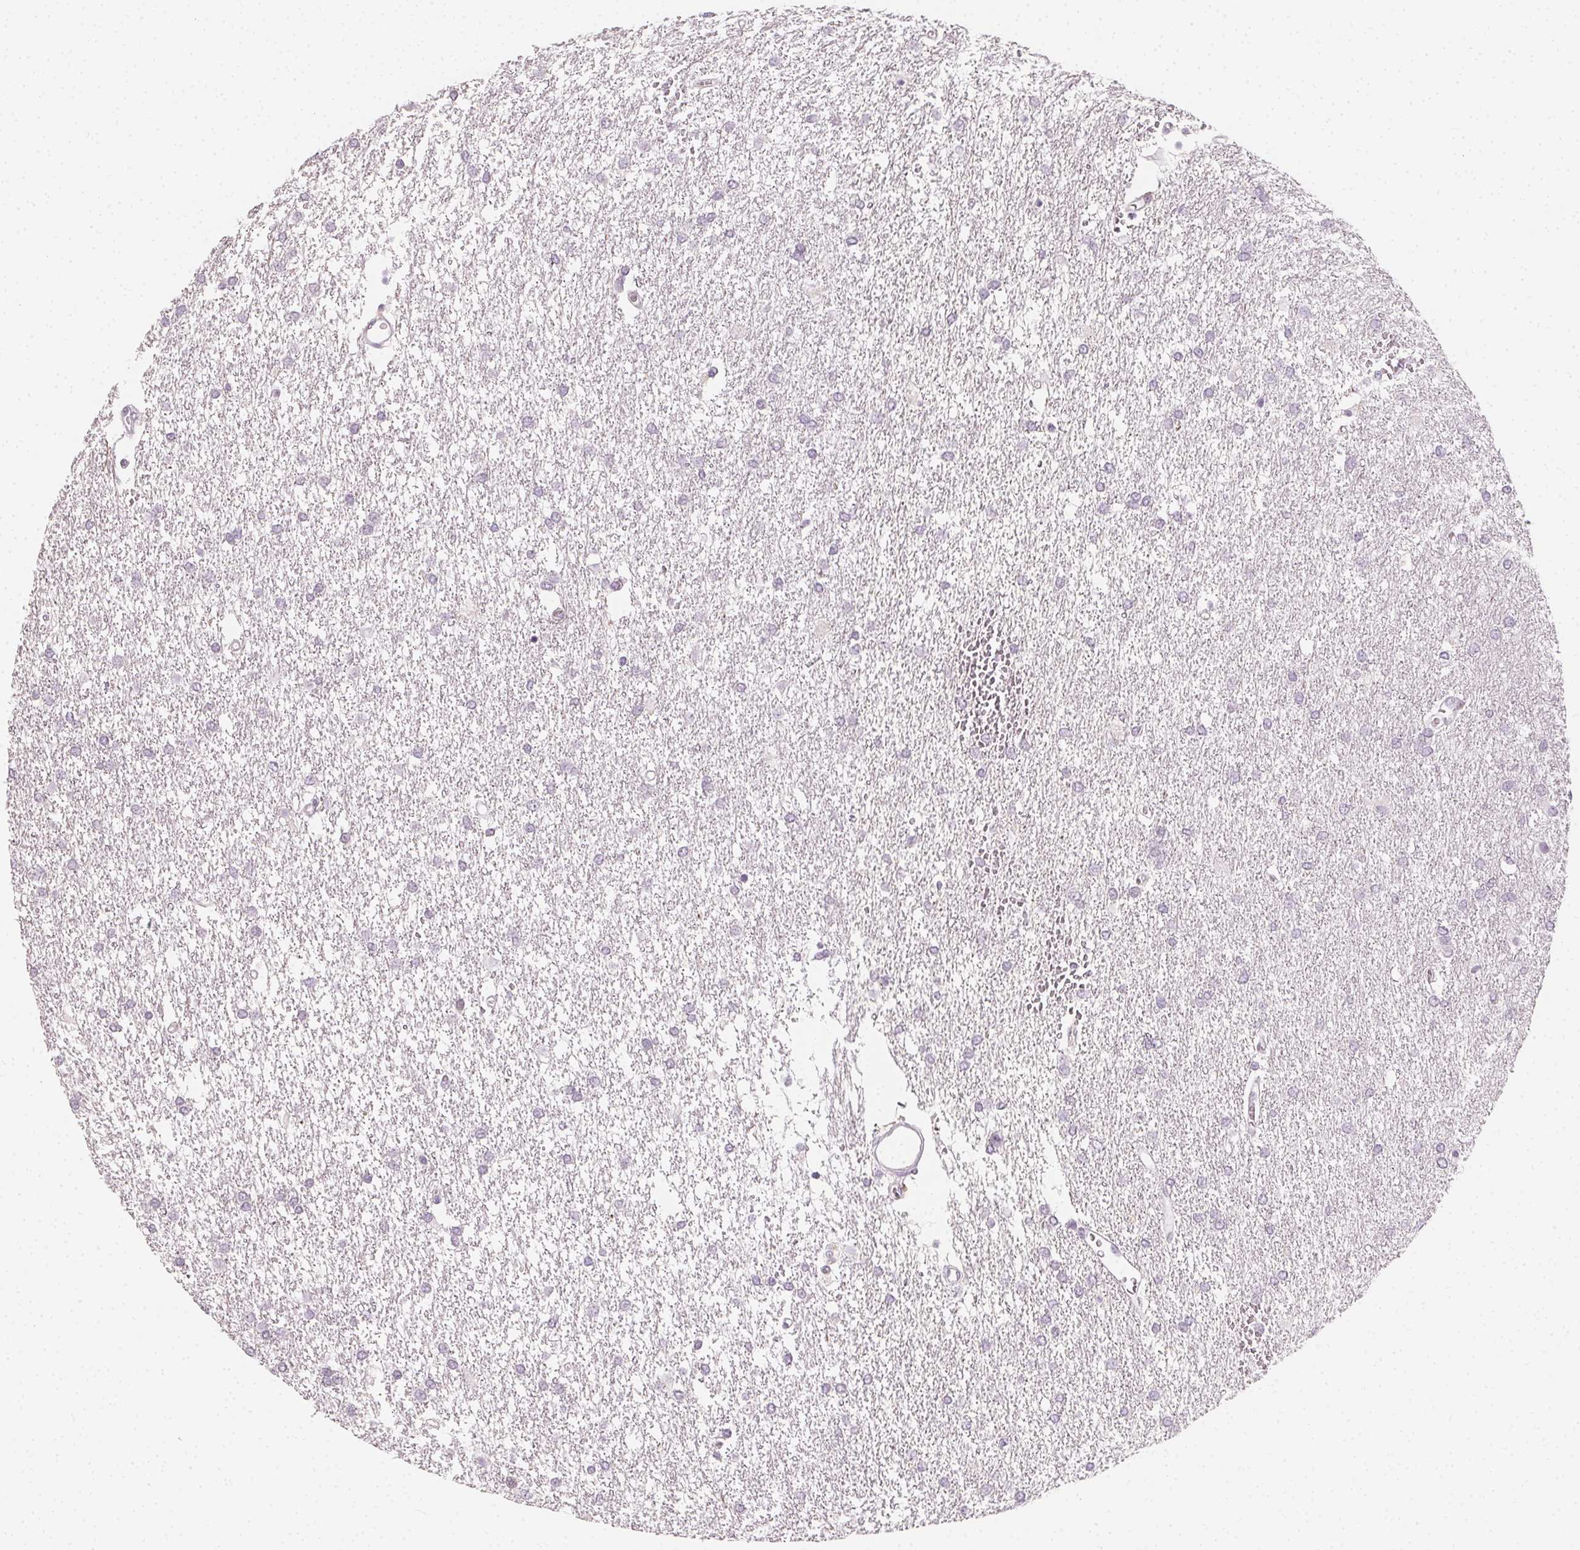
{"staining": {"intensity": "negative", "quantity": "none", "location": "none"}, "tissue": "glioma", "cell_type": "Tumor cells", "image_type": "cancer", "snomed": [{"axis": "morphology", "description": "Glioma, malignant, High grade"}, {"axis": "topography", "description": "Brain"}], "caption": "IHC of high-grade glioma (malignant) reveals no expression in tumor cells.", "gene": "CCDC96", "patient": {"sex": "female", "age": 61}}